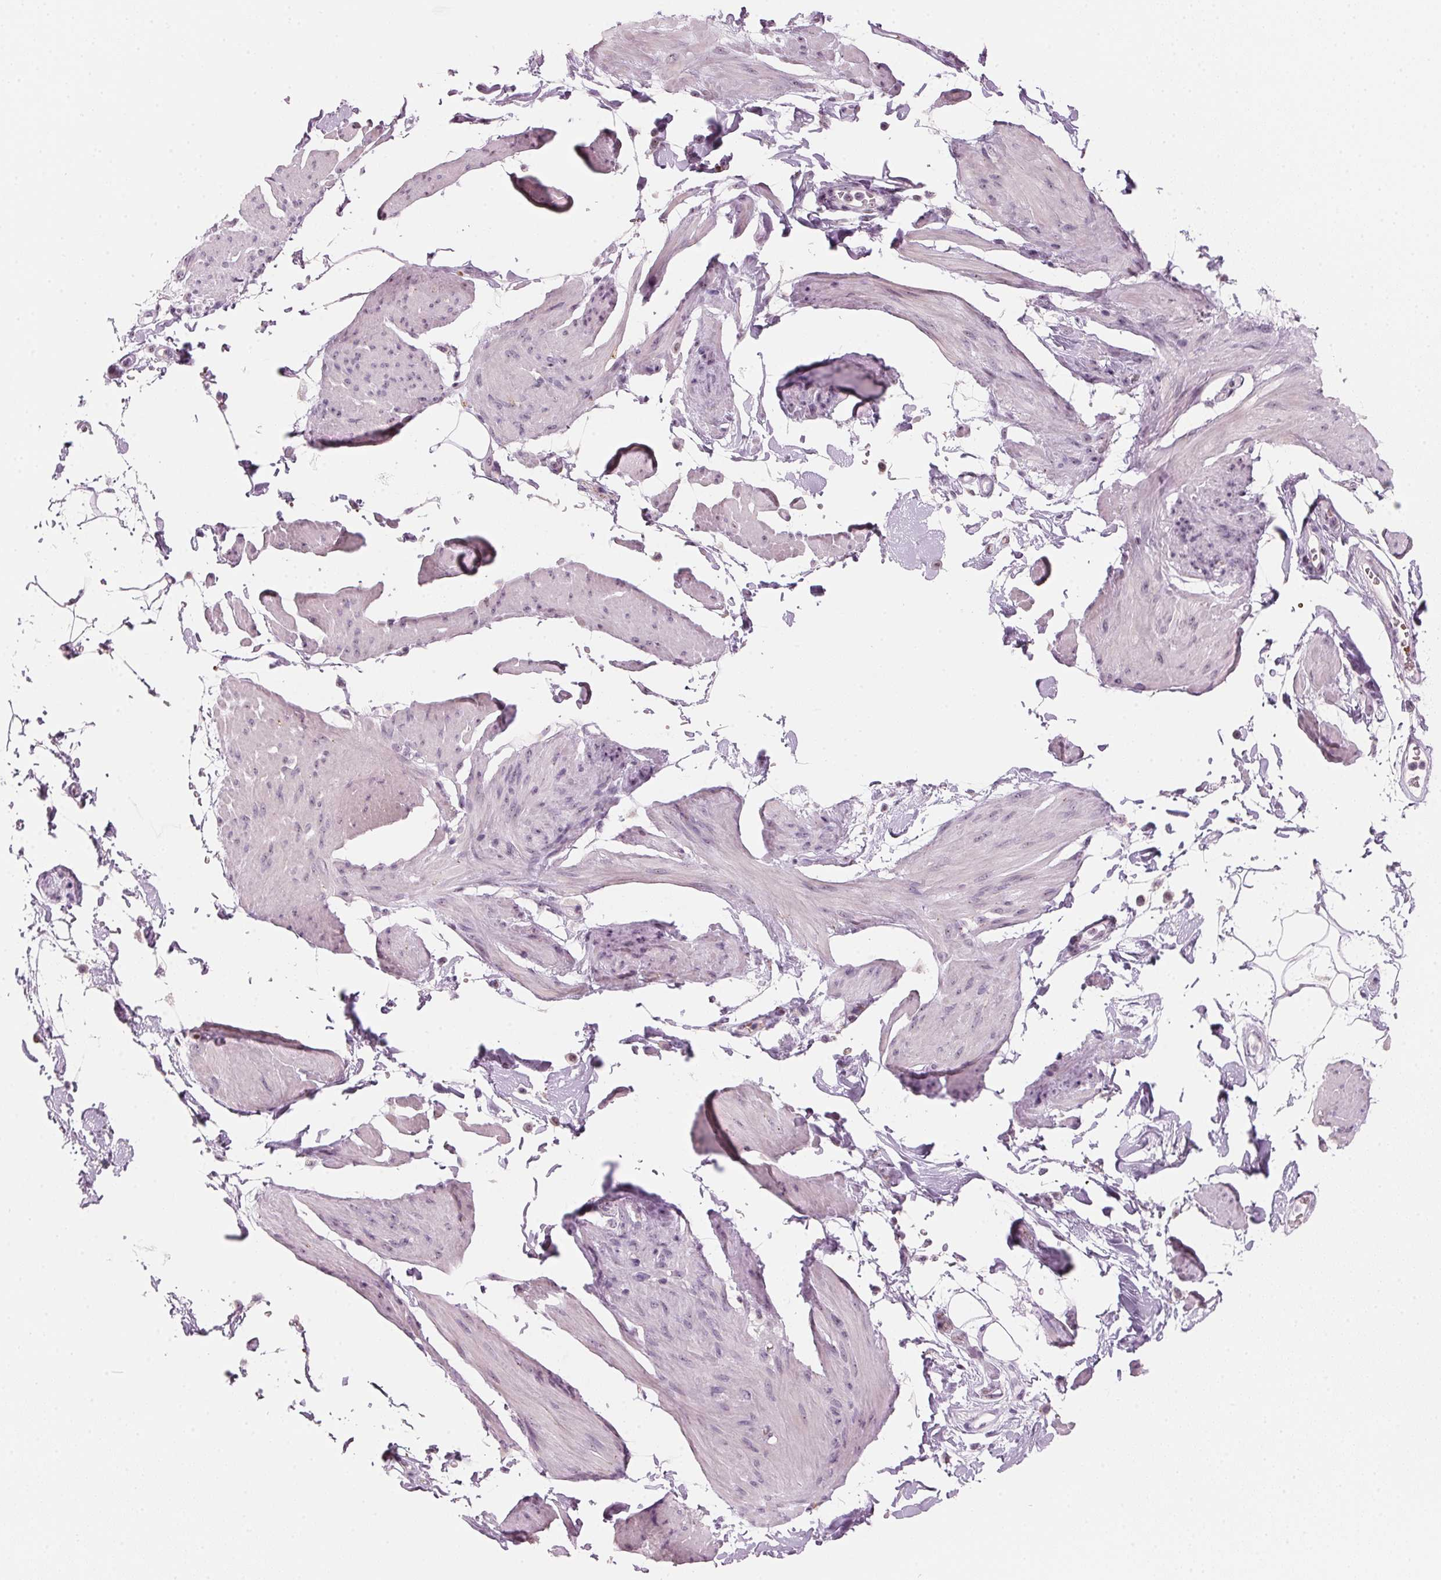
{"staining": {"intensity": "negative", "quantity": "none", "location": "none"}, "tissue": "smooth muscle", "cell_type": "Smooth muscle cells", "image_type": "normal", "snomed": [{"axis": "morphology", "description": "Normal tissue, NOS"}, {"axis": "topography", "description": "Adipose tissue"}, {"axis": "topography", "description": "Smooth muscle"}, {"axis": "topography", "description": "Peripheral nerve tissue"}], "caption": "Smooth muscle stained for a protein using immunohistochemistry demonstrates no expression smooth muscle cells.", "gene": "DNTTIP2", "patient": {"sex": "male", "age": 83}}